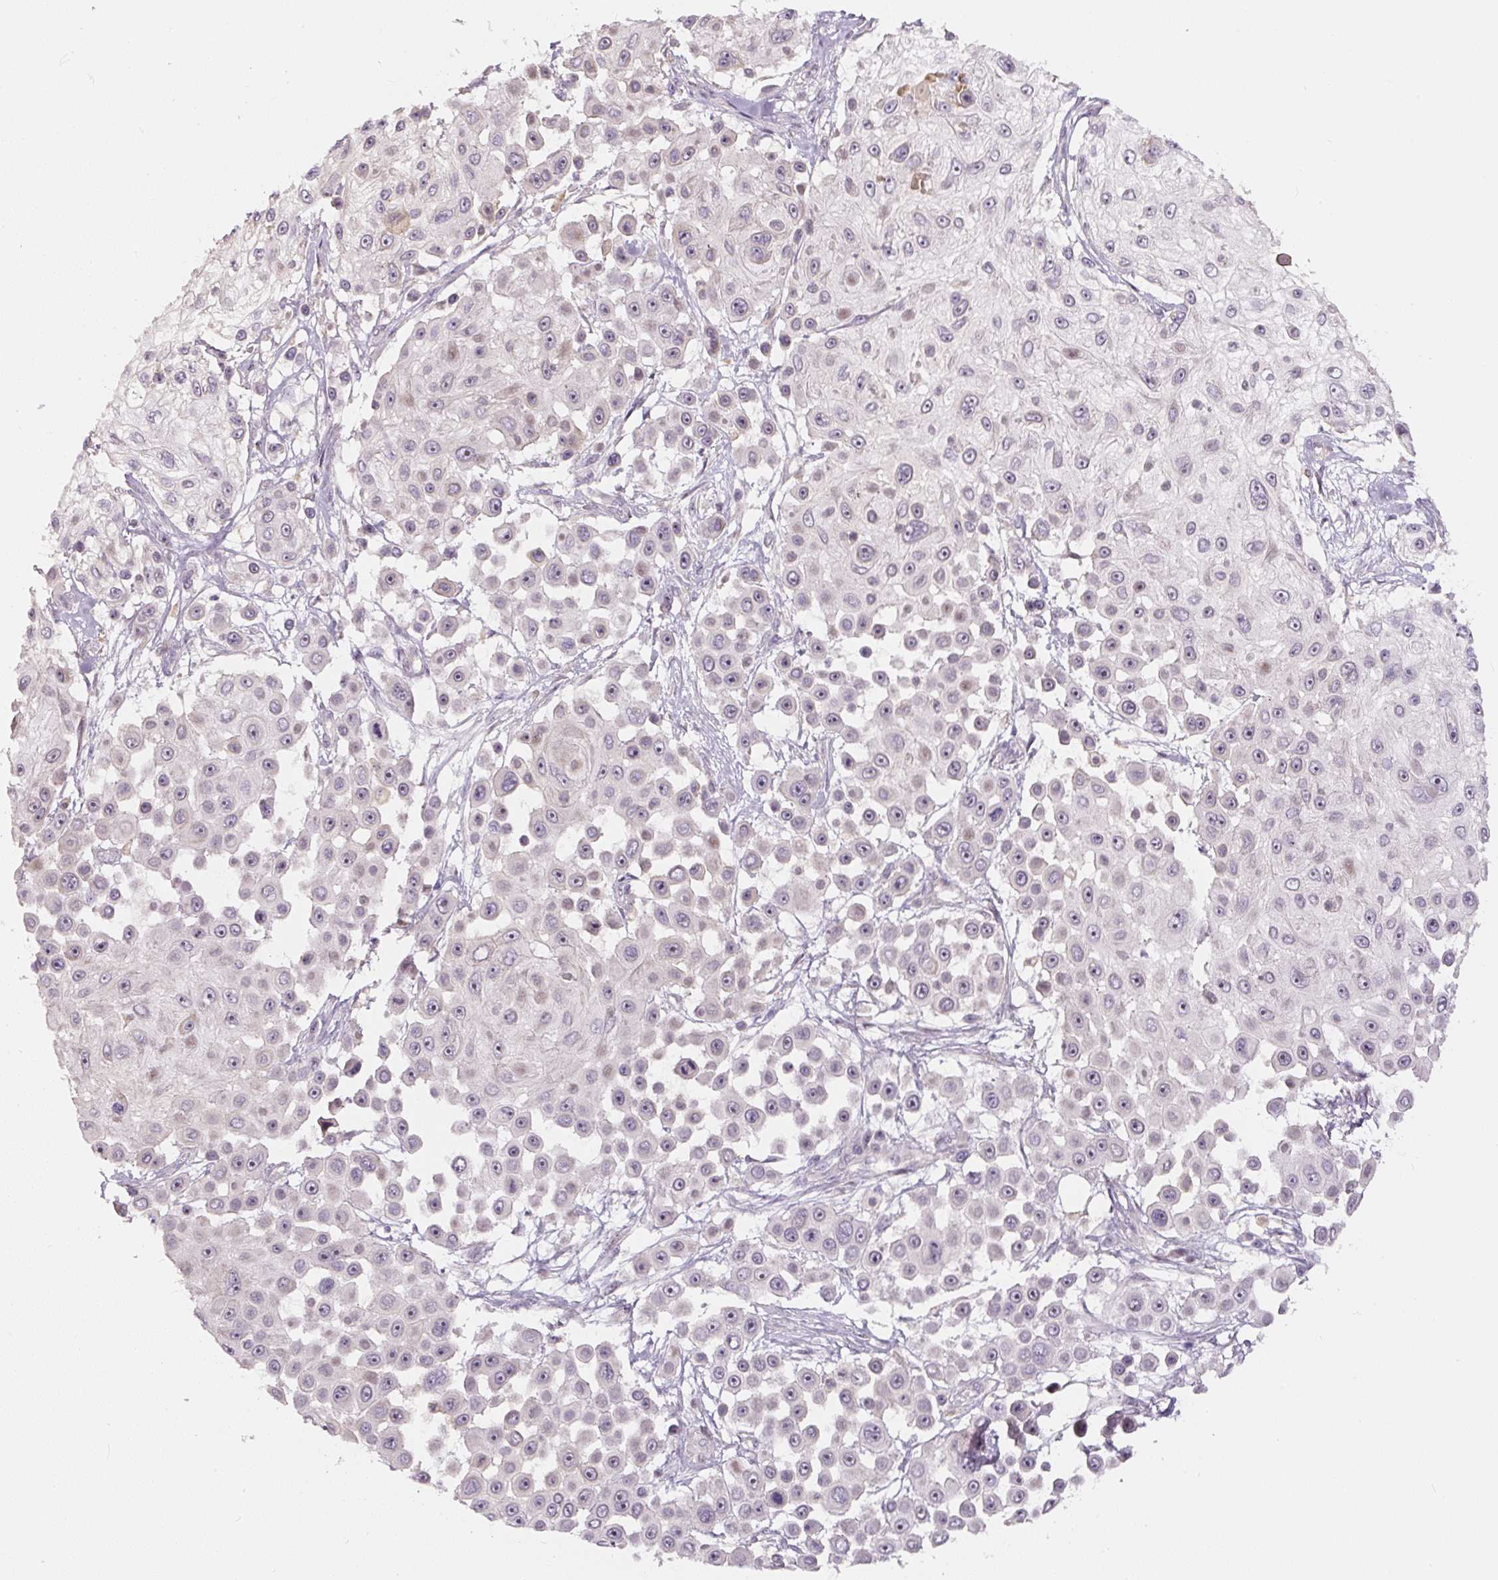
{"staining": {"intensity": "weak", "quantity": "25%-75%", "location": "nuclear"}, "tissue": "skin cancer", "cell_type": "Tumor cells", "image_type": "cancer", "snomed": [{"axis": "morphology", "description": "Squamous cell carcinoma, NOS"}, {"axis": "topography", "description": "Skin"}], "caption": "This histopathology image reveals IHC staining of human squamous cell carcinoma (skin), with low weak nuclear staining in approximately 25%-75% of tumor cells.", "gene": "PWWP3B", "patient": {"sex": "male", "age": 67}}